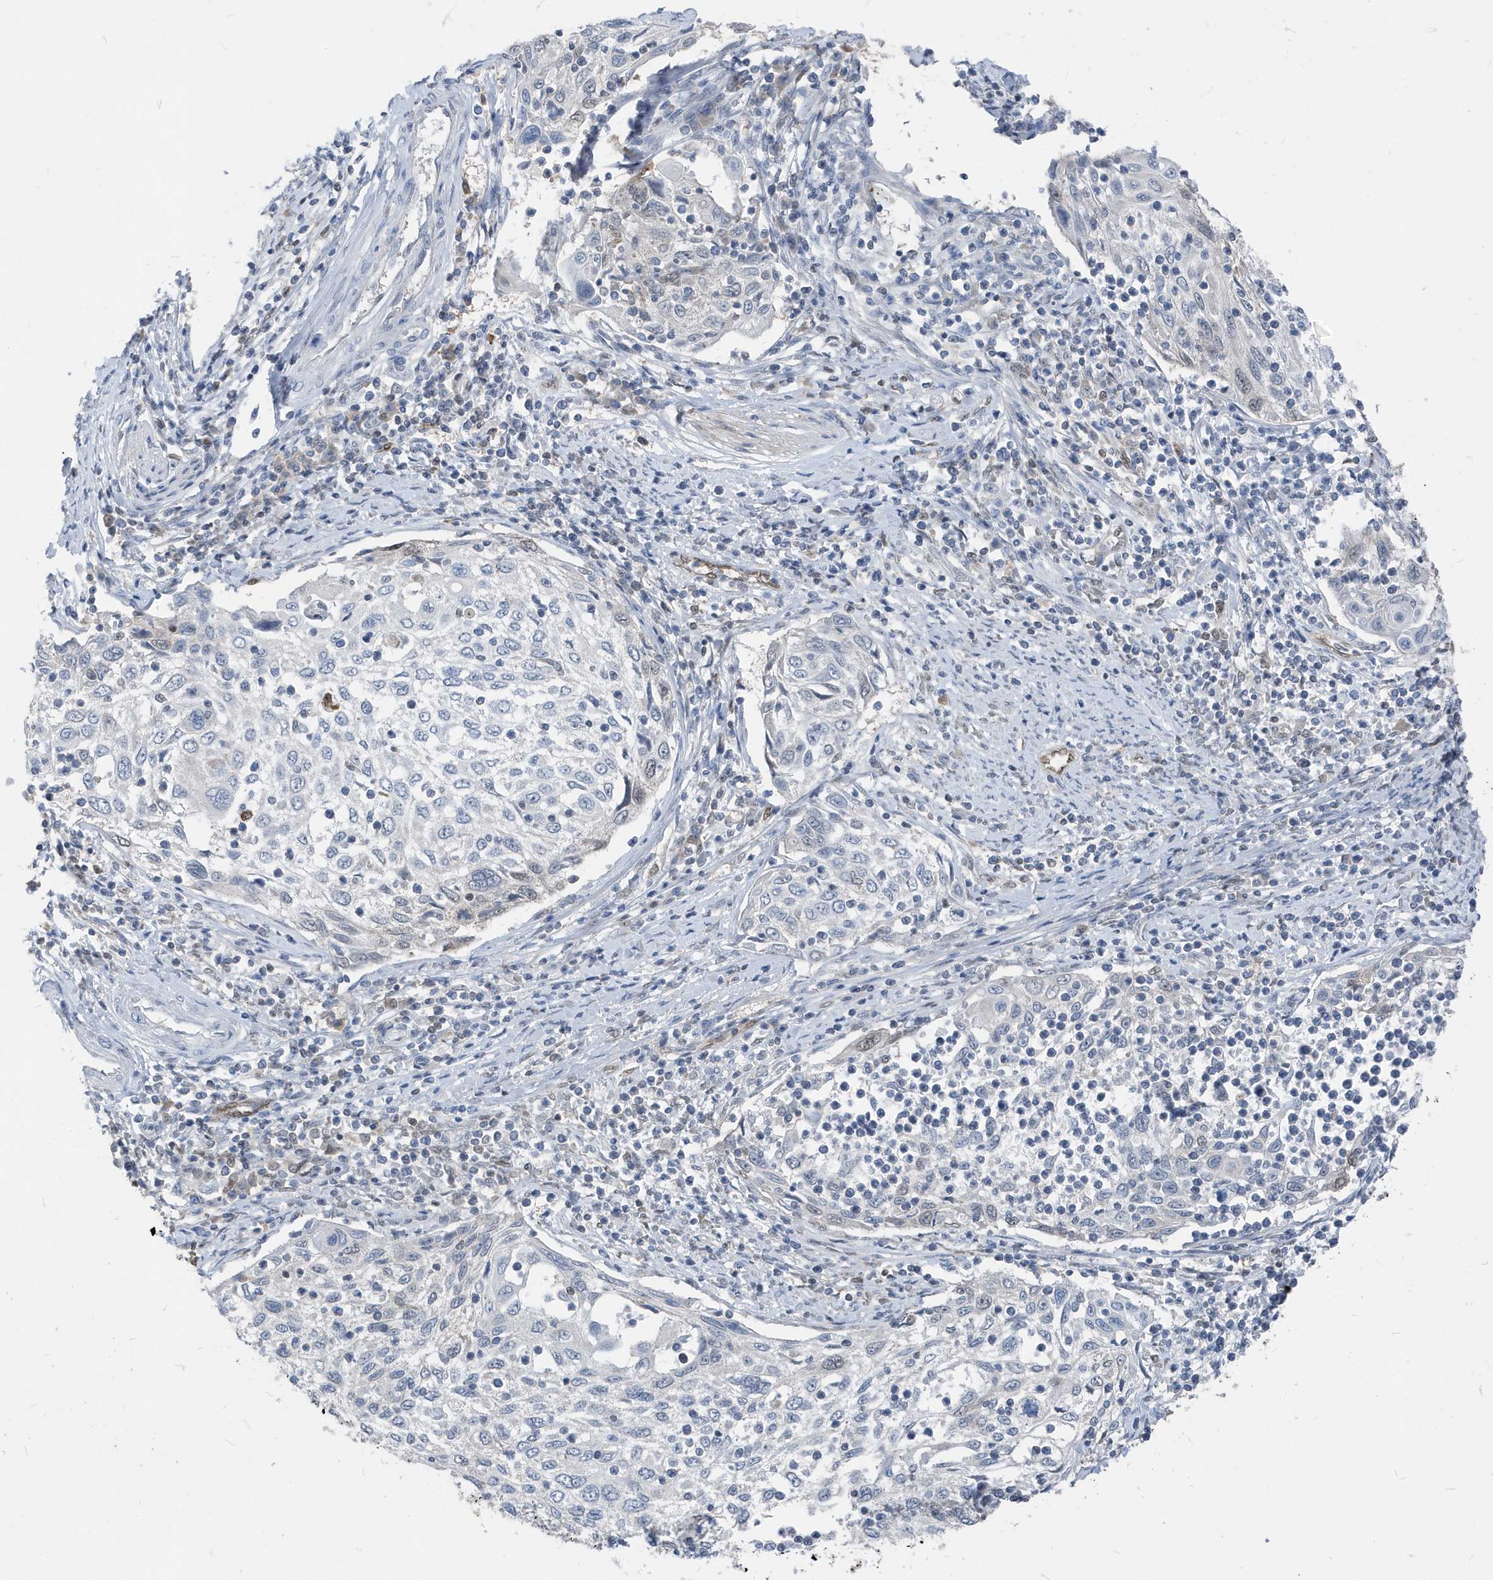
{"staining": {"intensity": "negative", "quantity": "none", "location": "none"}, "tissue": "cervical cancer", "cell_type": "Tumor cells", "image_type": "cancer", "snomed": [{"axis": "morphology", "description": "Squamous cell carcinoma, NOS"}, {"axis": "topography", "description": "Cervix"}], "caption": "Cervical cancer (squamous cell carcinoma) stained for a protein using immunohistochemistry (IHC) exhibits no staining tumor cells.", "gene": "NCOA7", "patient": {"sex": "female", "age": 70}}